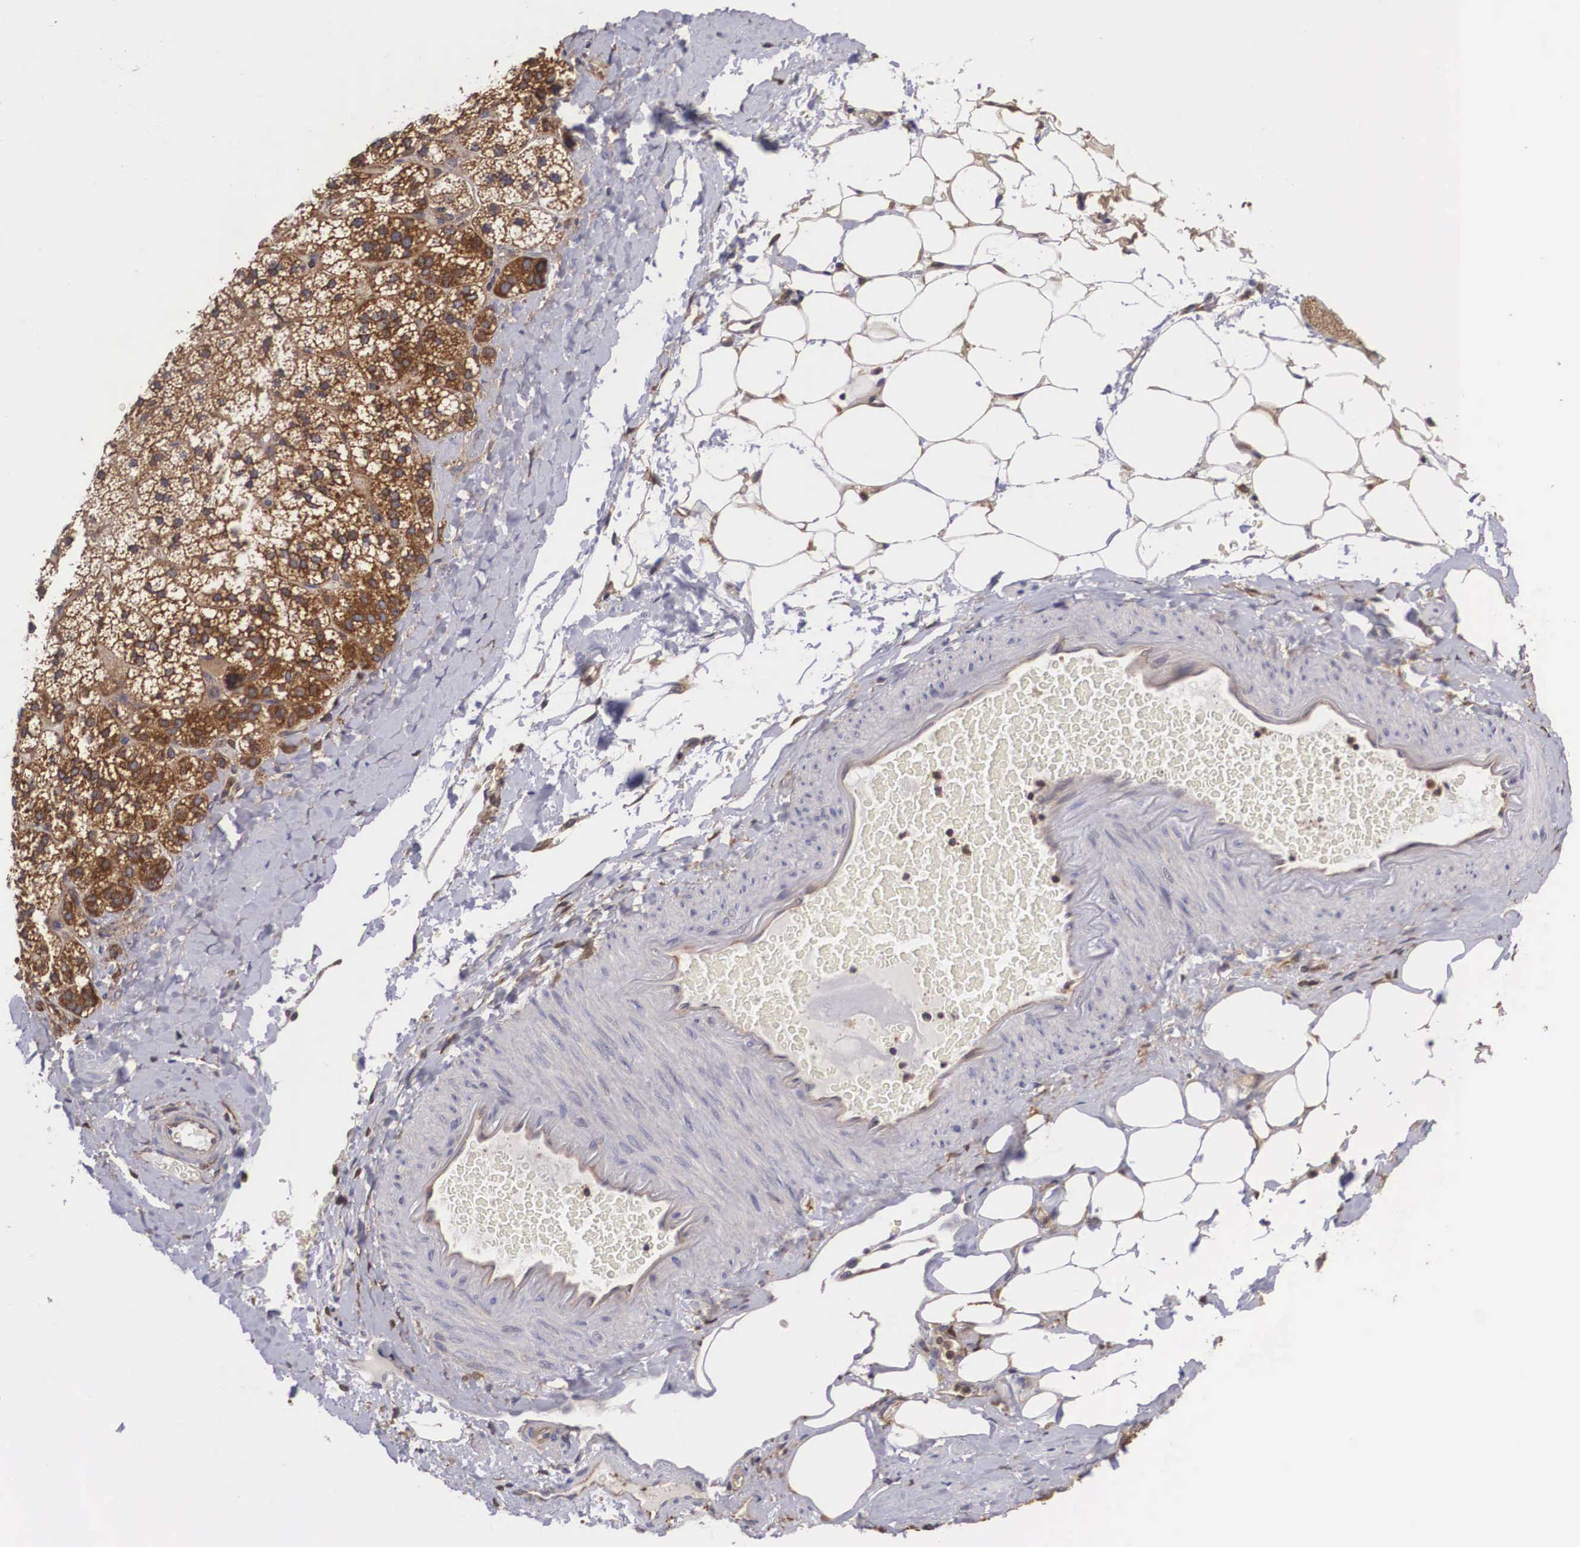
{"staining": {"intensity": "strong", "quantity": ">75%", "location": "cytoplasmic/membranous"}, "tissue": "adrenal gland", "cell_type": "Glandular cells", "image_type": "normal", "snomed": [{"axis": "morphology", "description": "Normal tissue, NOS"}, {"axis": "topography", "description": "Adrenal gland"}], "caption": "An immunohistochemistry photomicrograph of unremarkable tissue is shown. Protein staining in brown highlights strong cytoplasmic/membranous positivity in adrenal gland within glandular cells. (IHC, brightfield microscopy, high magnification).", "gene": "GRIPAP1", "patient": {"sex": "male", "age": 53}}